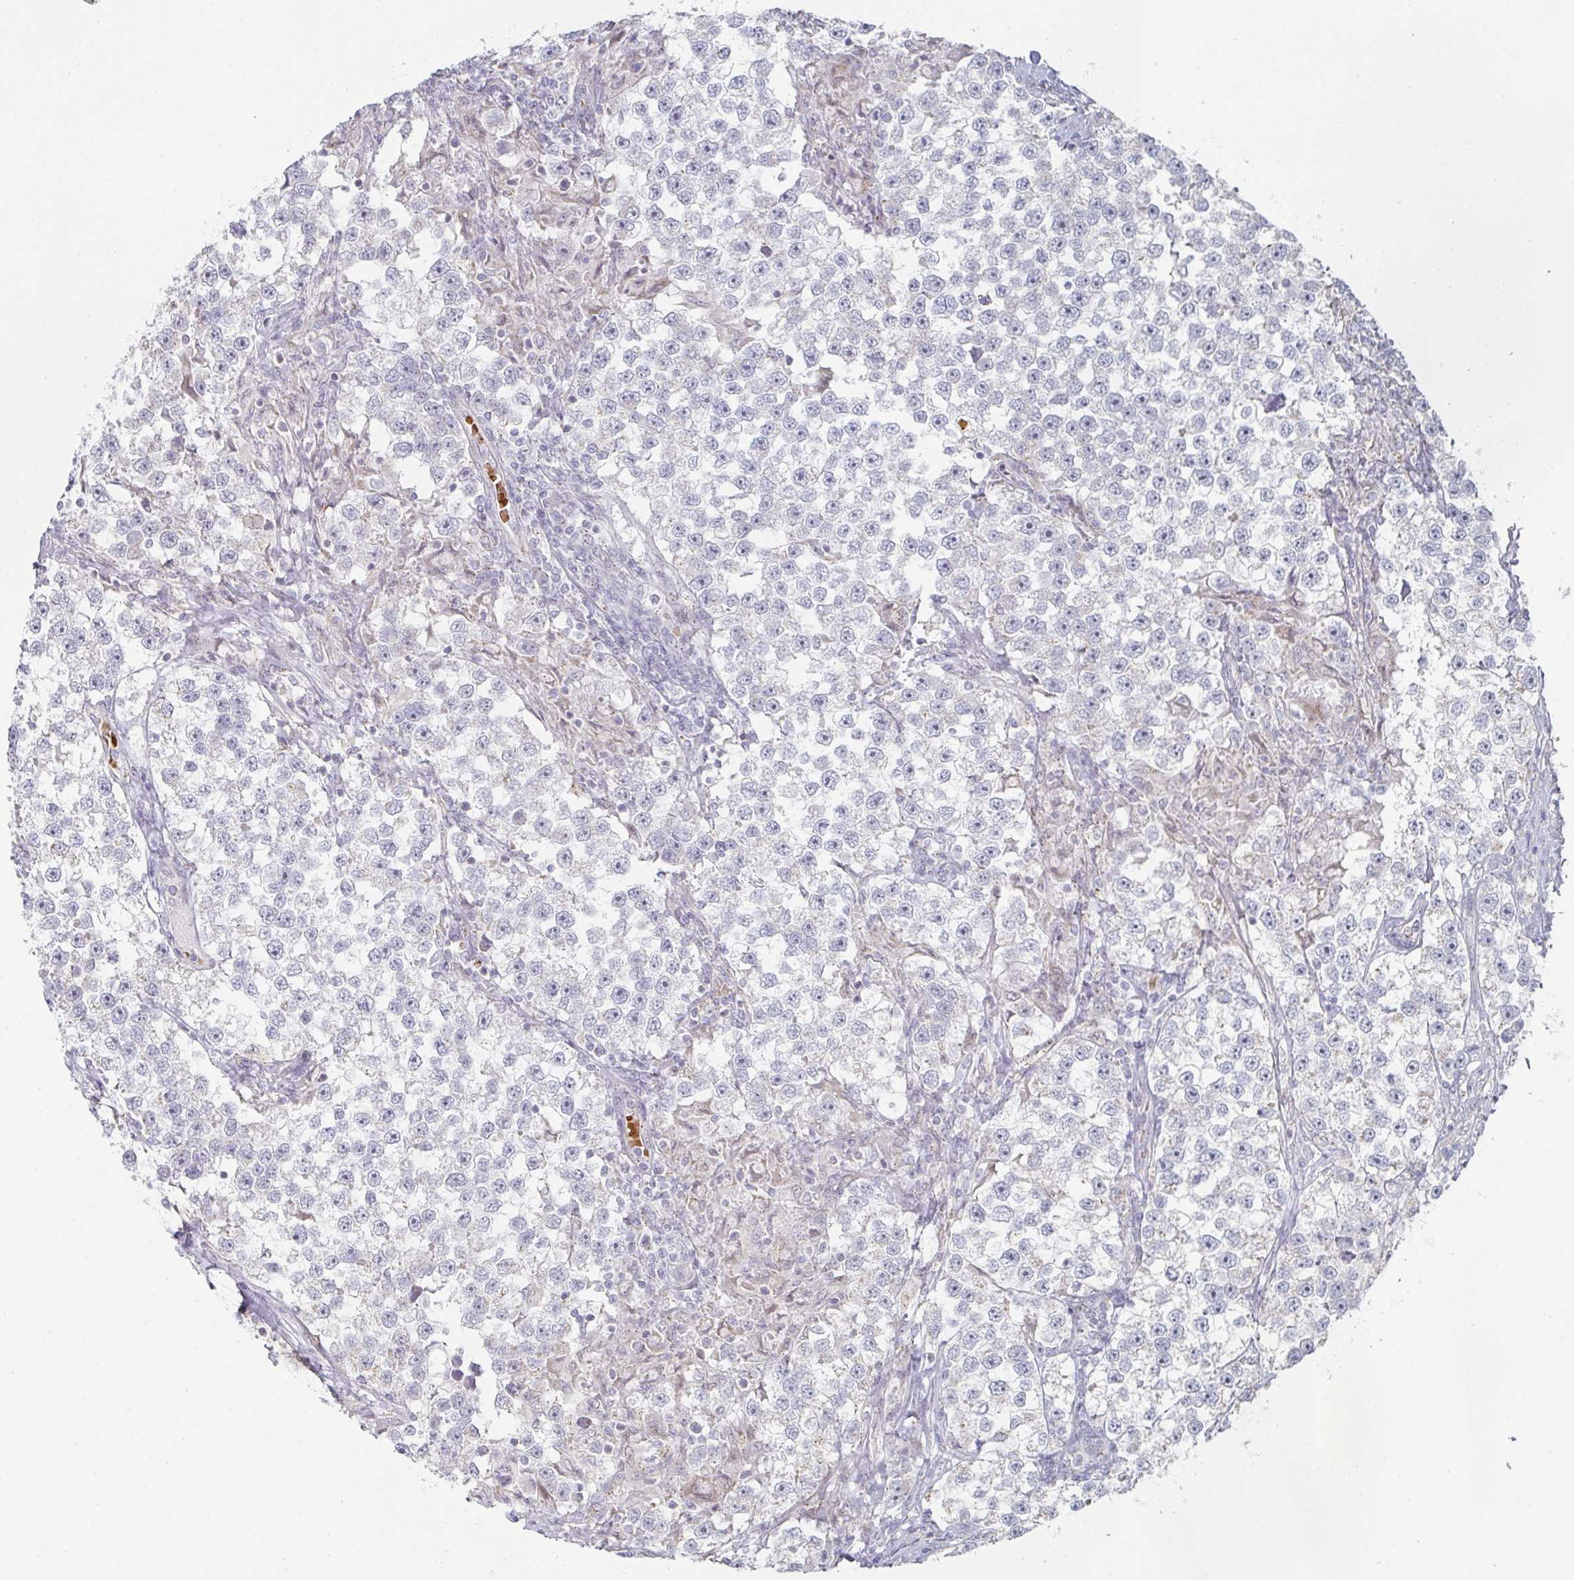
{"staining": {"intensity": "moderate", "quantity": "<25%", "location": "cytoplasmic/membranous"}, "tissue": "testis cancer", "cell_type": "Tumor cells", "image_type": "cancer", "snomed": [{"axis": "morphology", "description": "Seminoma, NOS"}, {"axis": "topography", "description": "Testis"}], "caption": "DAB immunohistochemical staining of seminoma (testis) exhibits moderate cytoplasmic/membranous protein staining in approximately <25% of tumor cells.", "gene": "ZNF526", "patient": {"sex": "male", "age": 46}}